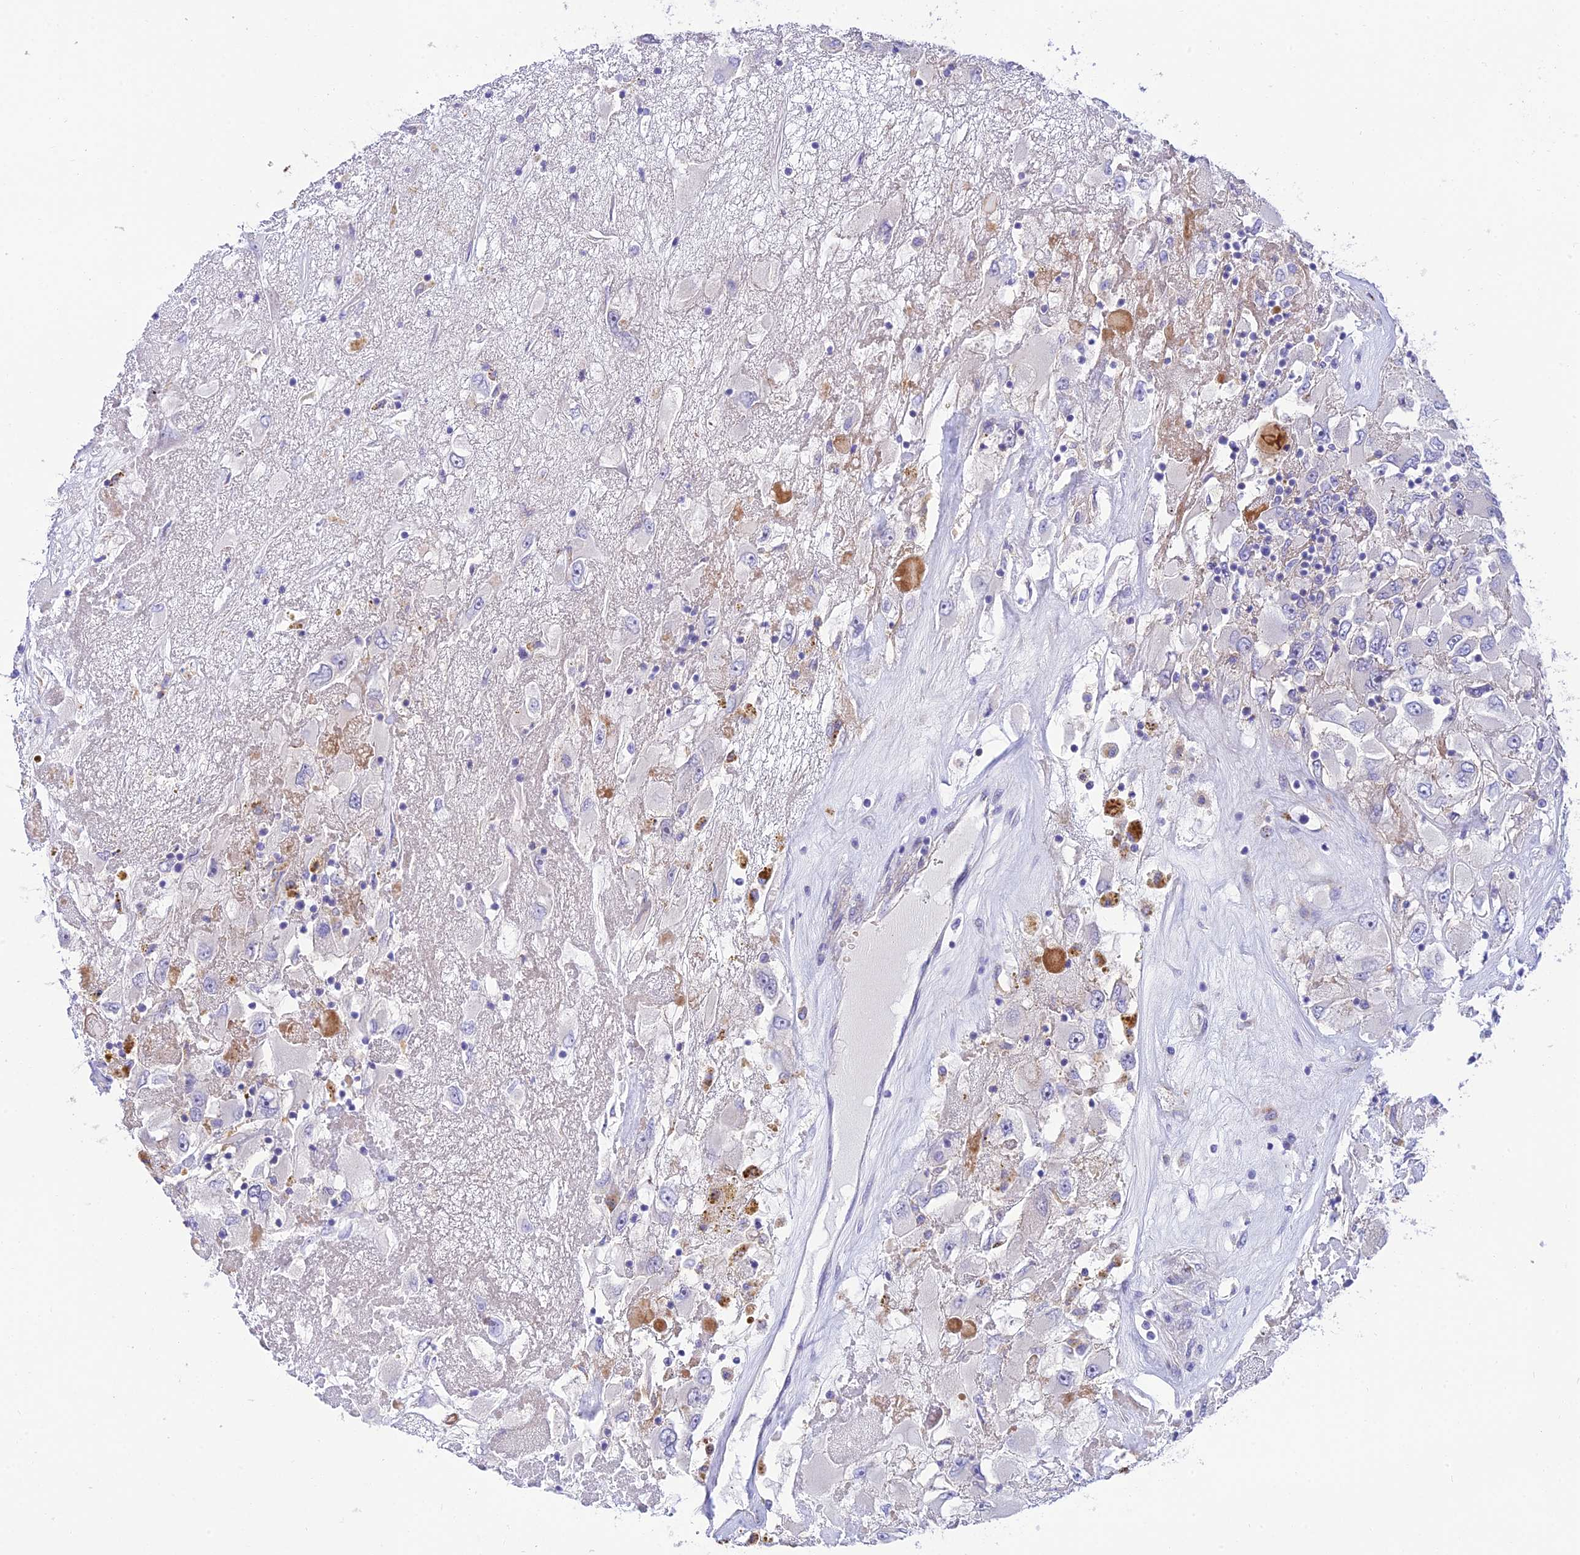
{"staining": {"intensity": "negative", "quantity": "none", "location": "none"}, "tissue": "renal cancer", "cell_type": "Tumor cells", "image_type": "cancer", "snomed": [{"axis": "morphology", "description": "Adenocarcinoma, NOS"}, {"axis": "topography", "description": "Kidney"}], "caption": "Immunohistochemistry (IHC) of adenocarcinoma (renal) shows no expression in tumor cells. Nuclei are stained in blue.", "gene": "CCDC157", "patient": {"sex": "female", "age": 52}}